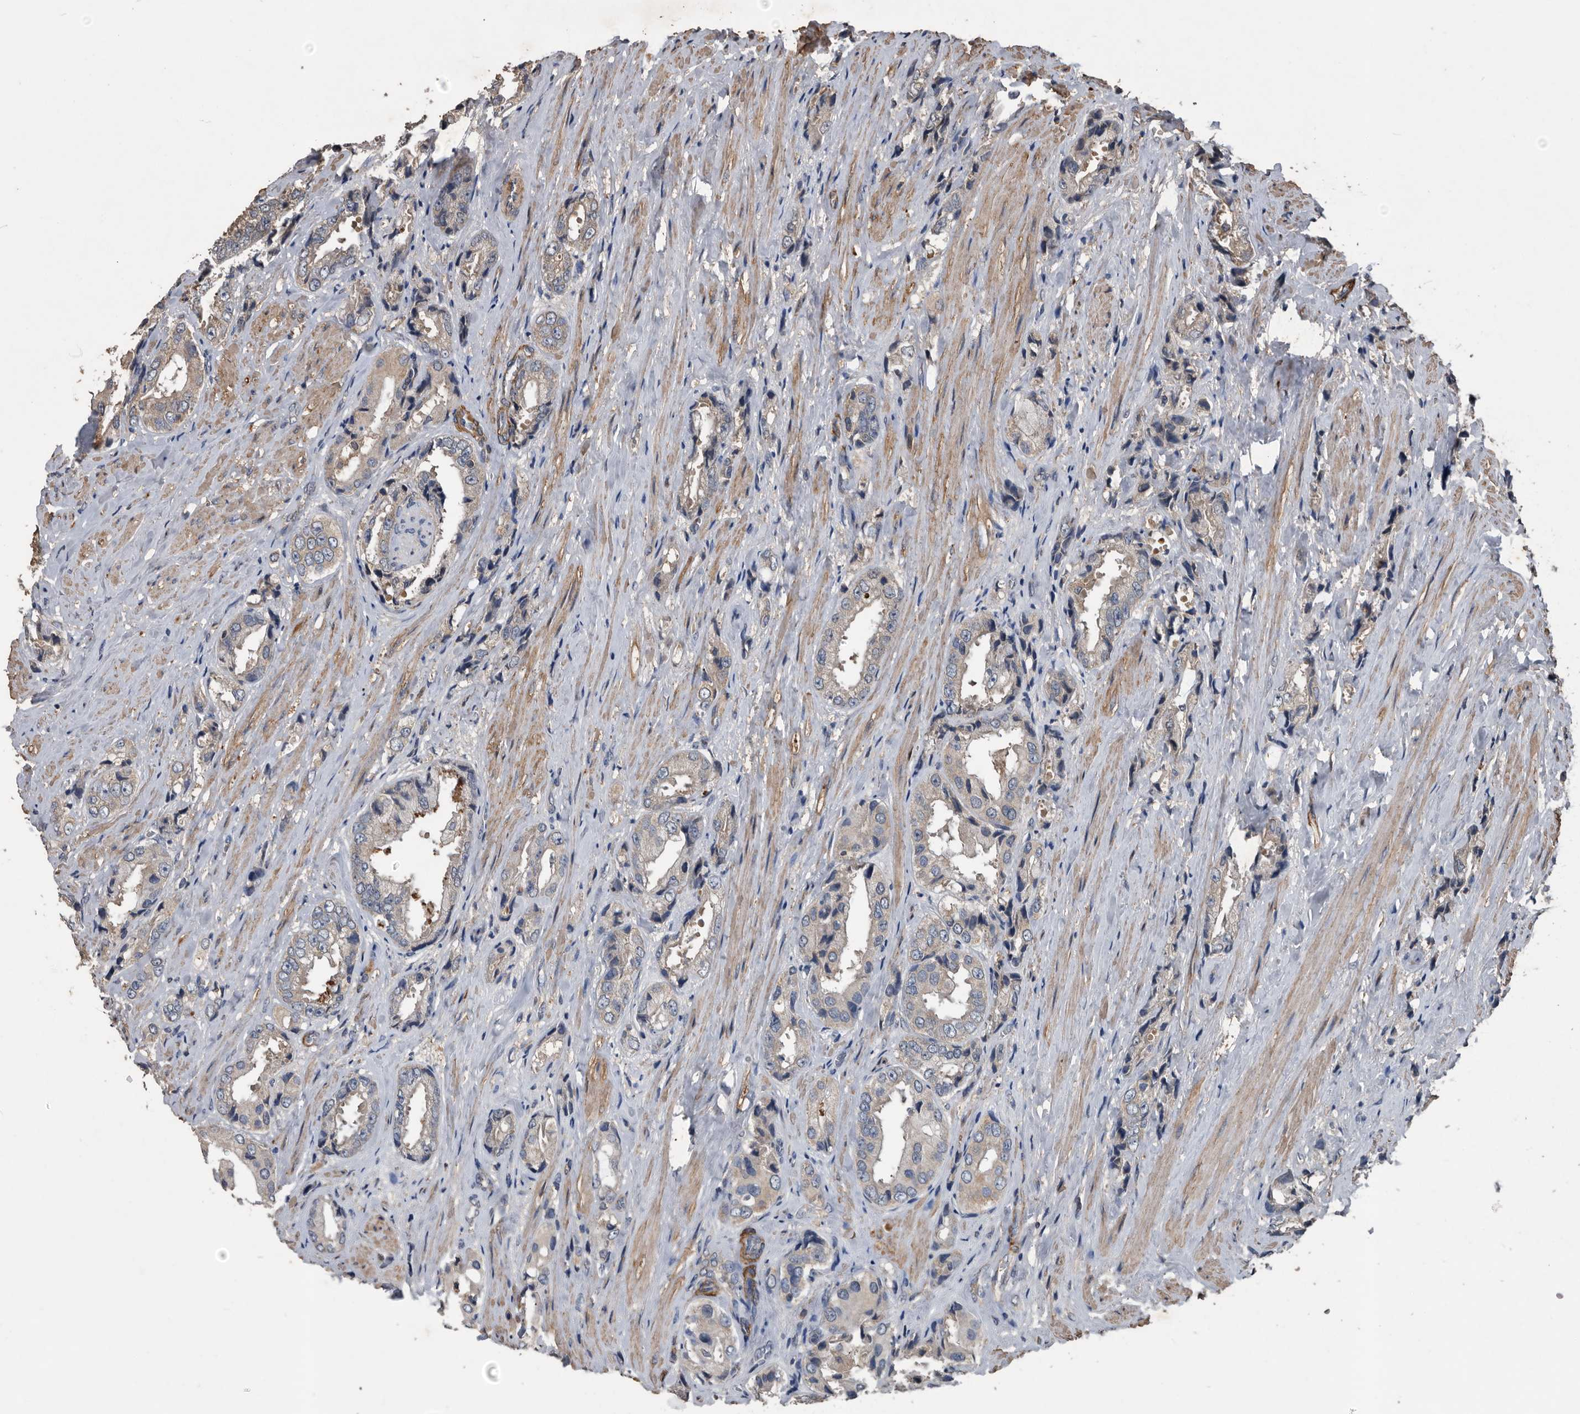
{"staining": {"intensity": "negative", "quantity": "none", "location": "none"}, "tissue": "prostate cancer", "cell_type": "Tumor cells", "image_type": "cancer", "snomed": [{"axis": "morphology", "description": "Adenocarcinoma, High grade"}, {"axis": "topography", "description": "Prostate"}], "caption": "Immunohistochemistry (IHC) of adenocarcinoma (high-grade) (prostate) shows no expression in tumor cells.", "gene": "NRBP1", "patient": {"sex": "male", "age": 61}}